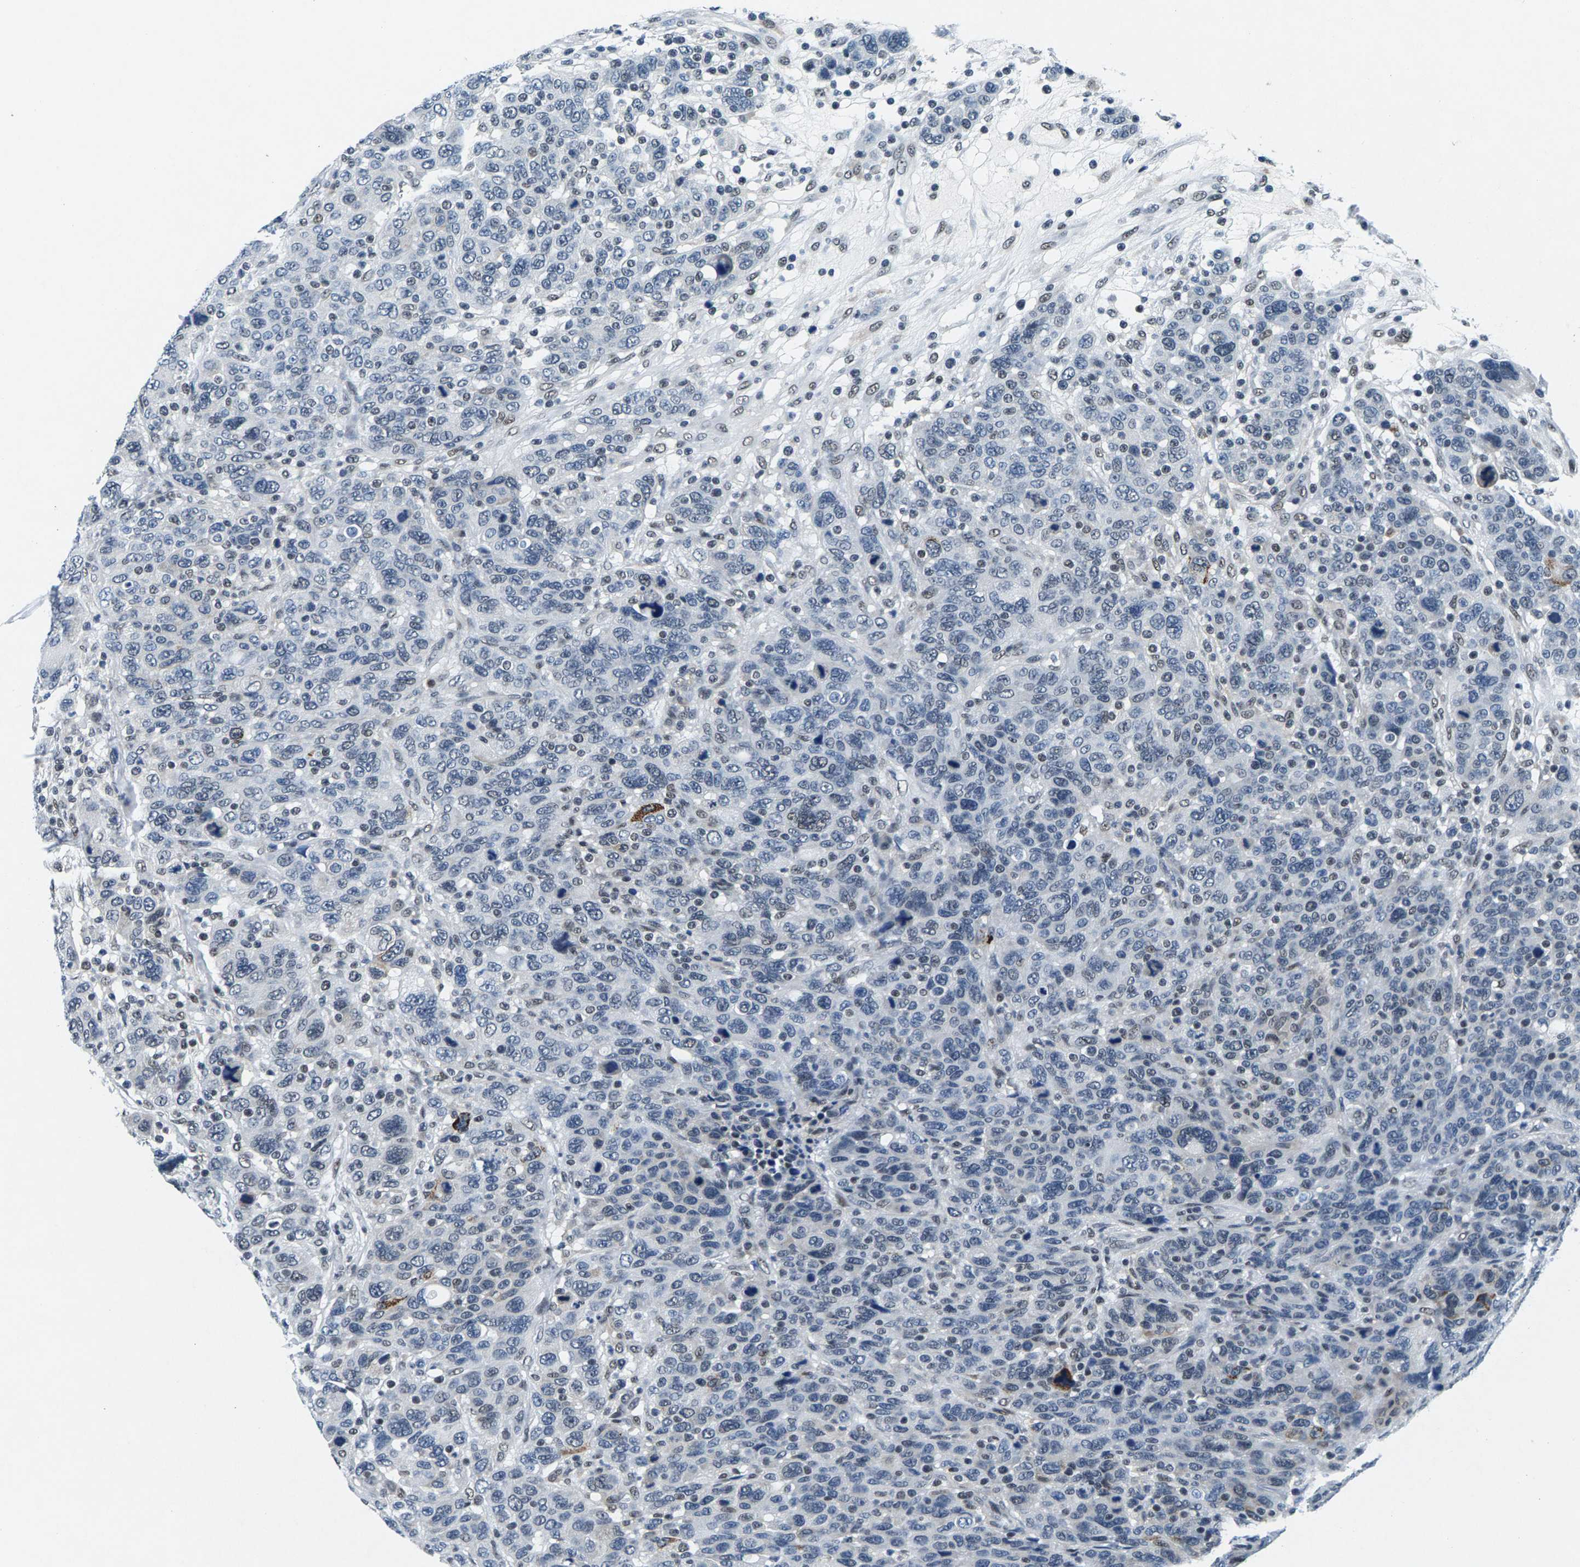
{"staining": {"intensity": "negative", "quantity": "none", "location": "none"}, "tissue": "breast cancer", "cell_type": "Tumor cells", "image_type": "cancer", "snomed": [{"axis": "morphology", "description": "Duct carcinoma"}, {"axis": "topography", "description": "Breast"}], "caption": "High power microscopy histopathology image of an immunohistochemistry (IHC) image of breast invasive ductal carcinoma, revealing no significant staining in tumor cells.", "gene": "ATF2", "patient": {"sex": "female", "age": 37}}